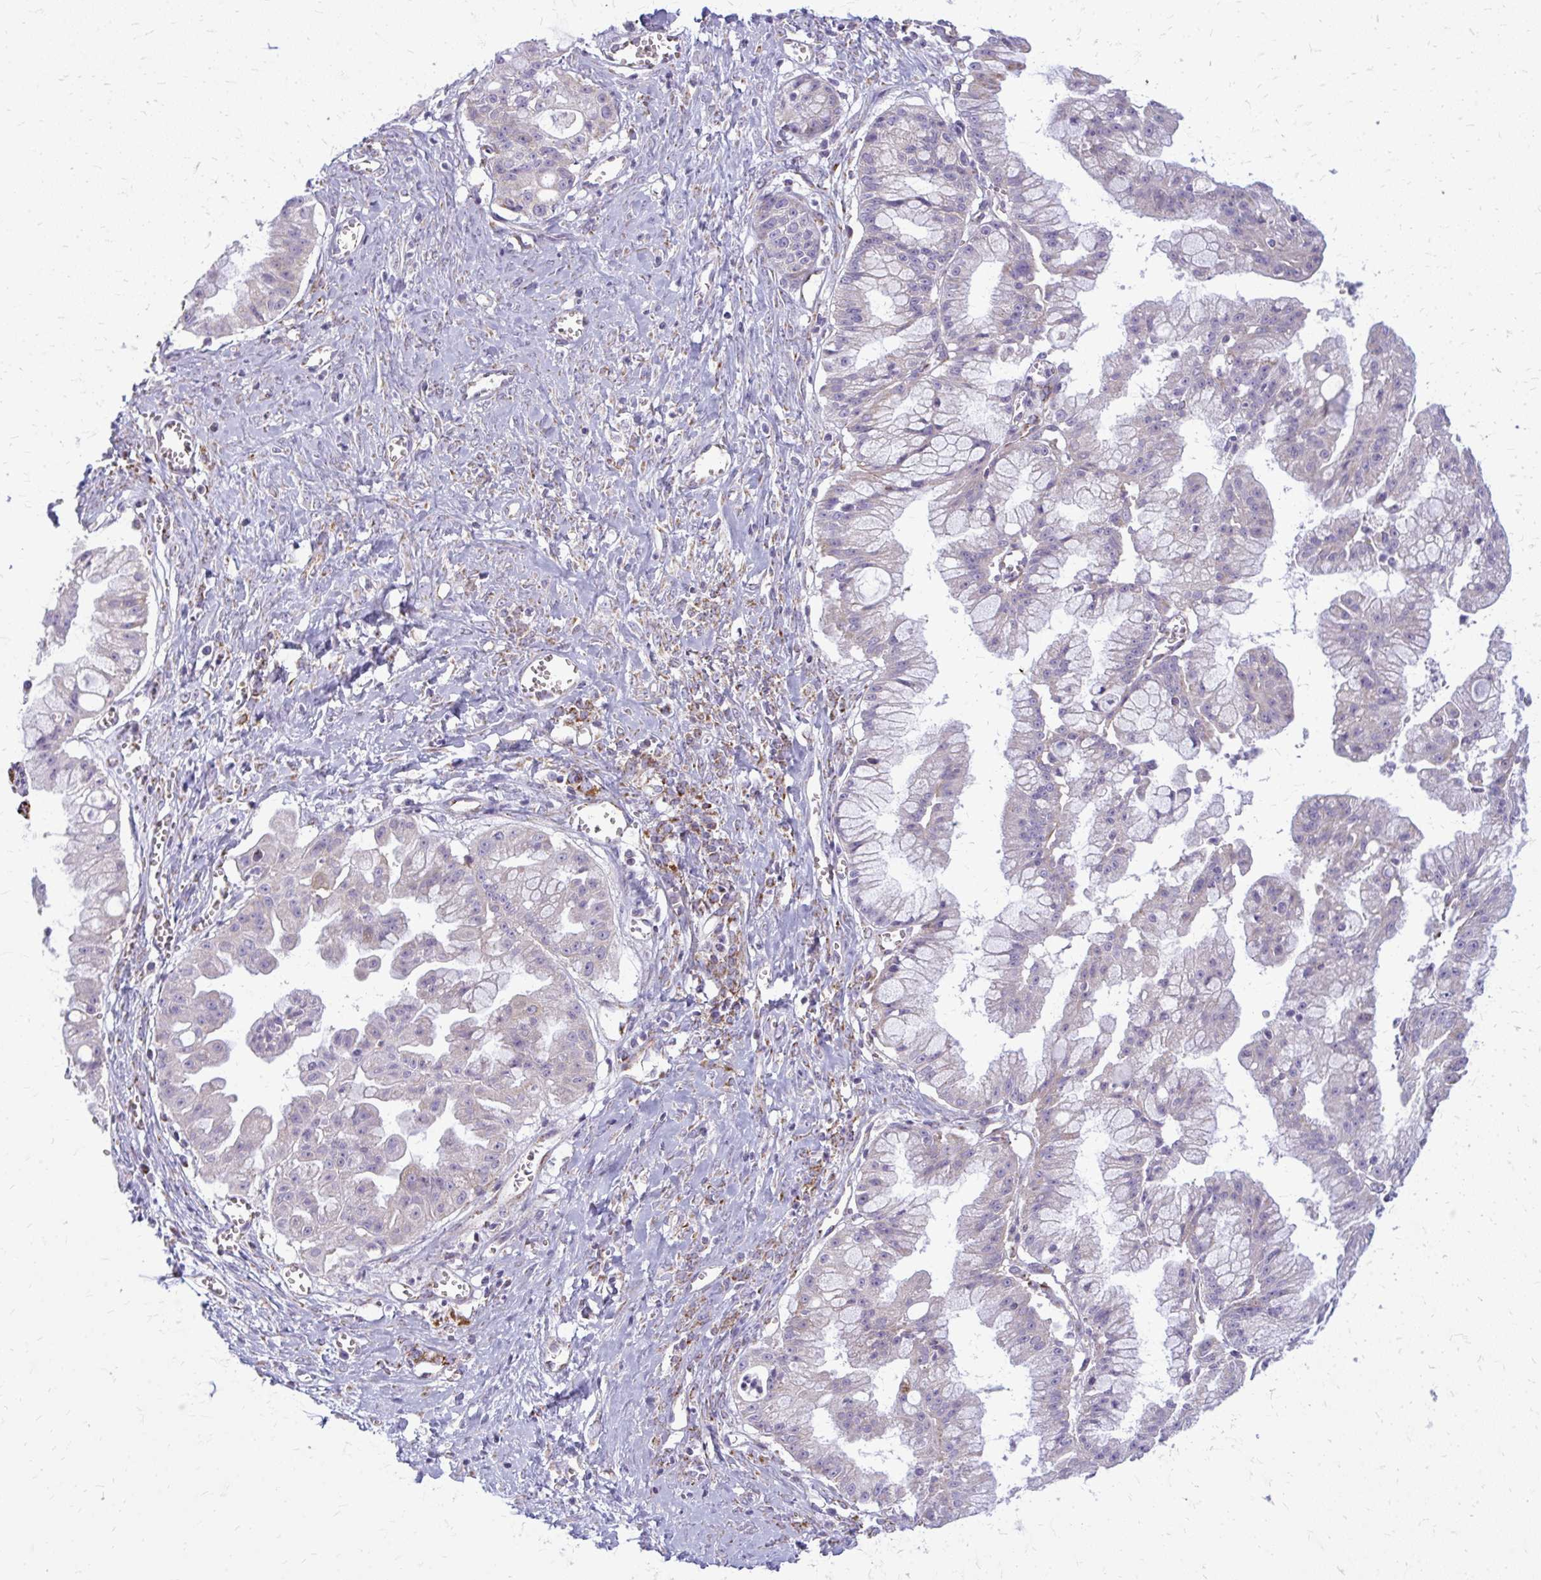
{"staining": {"intensity": "negative", "quantity": "none", "location": "none"}, "tissue": "ovarian cancer", "cell_type": "Tumor cells", "image_type": "cancer", "snomed": [{"axis": "morphology", "description": "Cystadenocarcinoma, mucinous, NOS"}, {"axis": "topography", "description": "Ovary"}], "caption": "Immunohistochemical staining of ovarian cancer reveals no significant positivity in tumor cells. (DAB immunohistochemistry (IHC) visualized using brightfield microscopy, high magnification).", "gene": "IFIT1", "patient": {"sex": "female", "age": 70}}